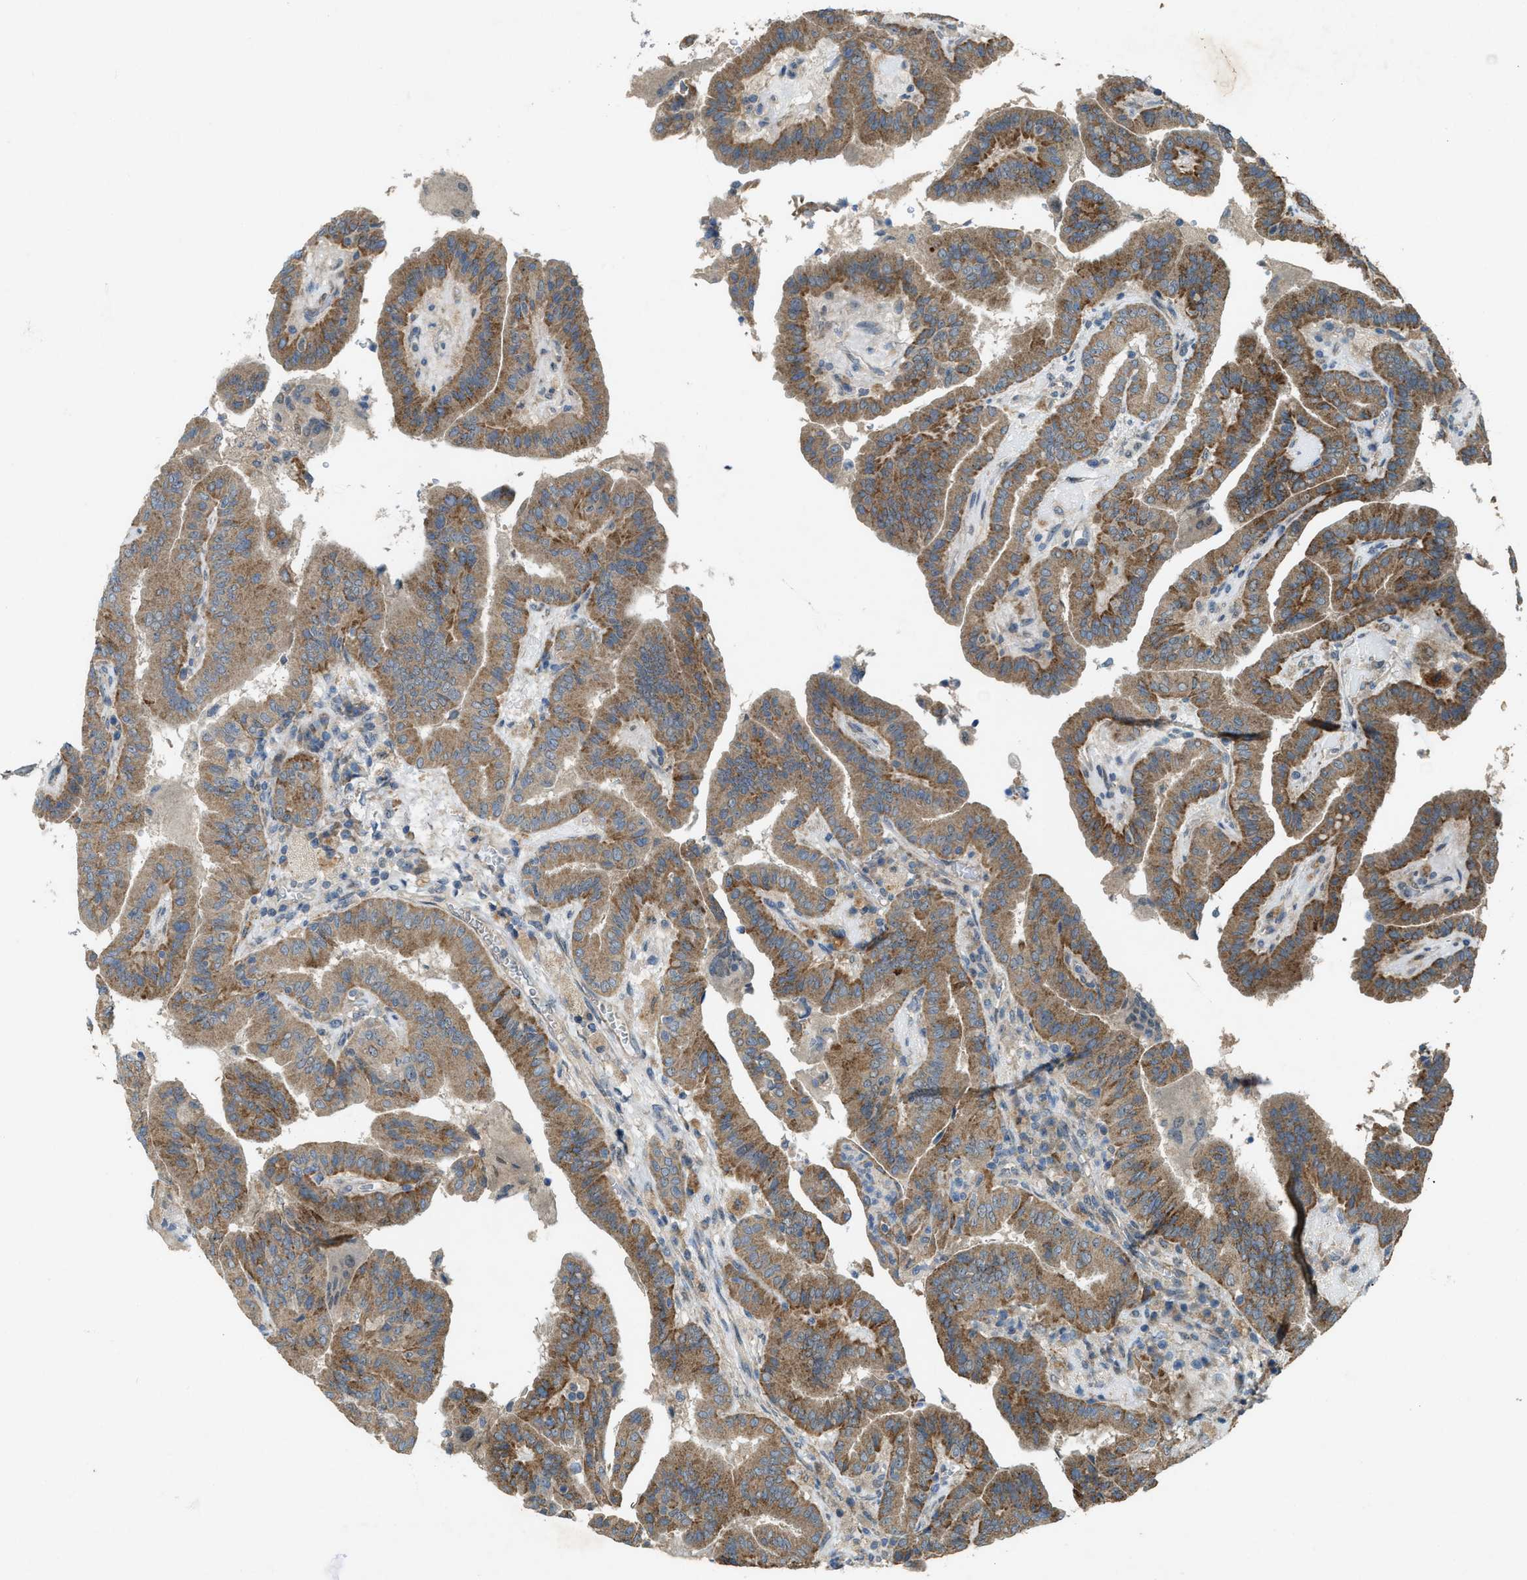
{"staining": {"intensity": "moderate", "quantity": ">75%", "location": "cytoplasmic/membranous"}, "tissue": "thyroid cancer", "cell_type": "Tumor cells", "image_type": "cancer", "snomed": [{"axis": "morphology", "description": "Papillary adenocarcinoma, NOS"}, {"axis": "topography", "description": "Thyroid gland"}], "caption": "Papillary adenocarcinoma (thyroid) was stained to show a protein in brown. There is medium levels of moderate cytoplasmic/membranous staining in approximately >75% of tumor cells.", "gene": "PDP2", "patient": {"sex": "male", "age": 33}}